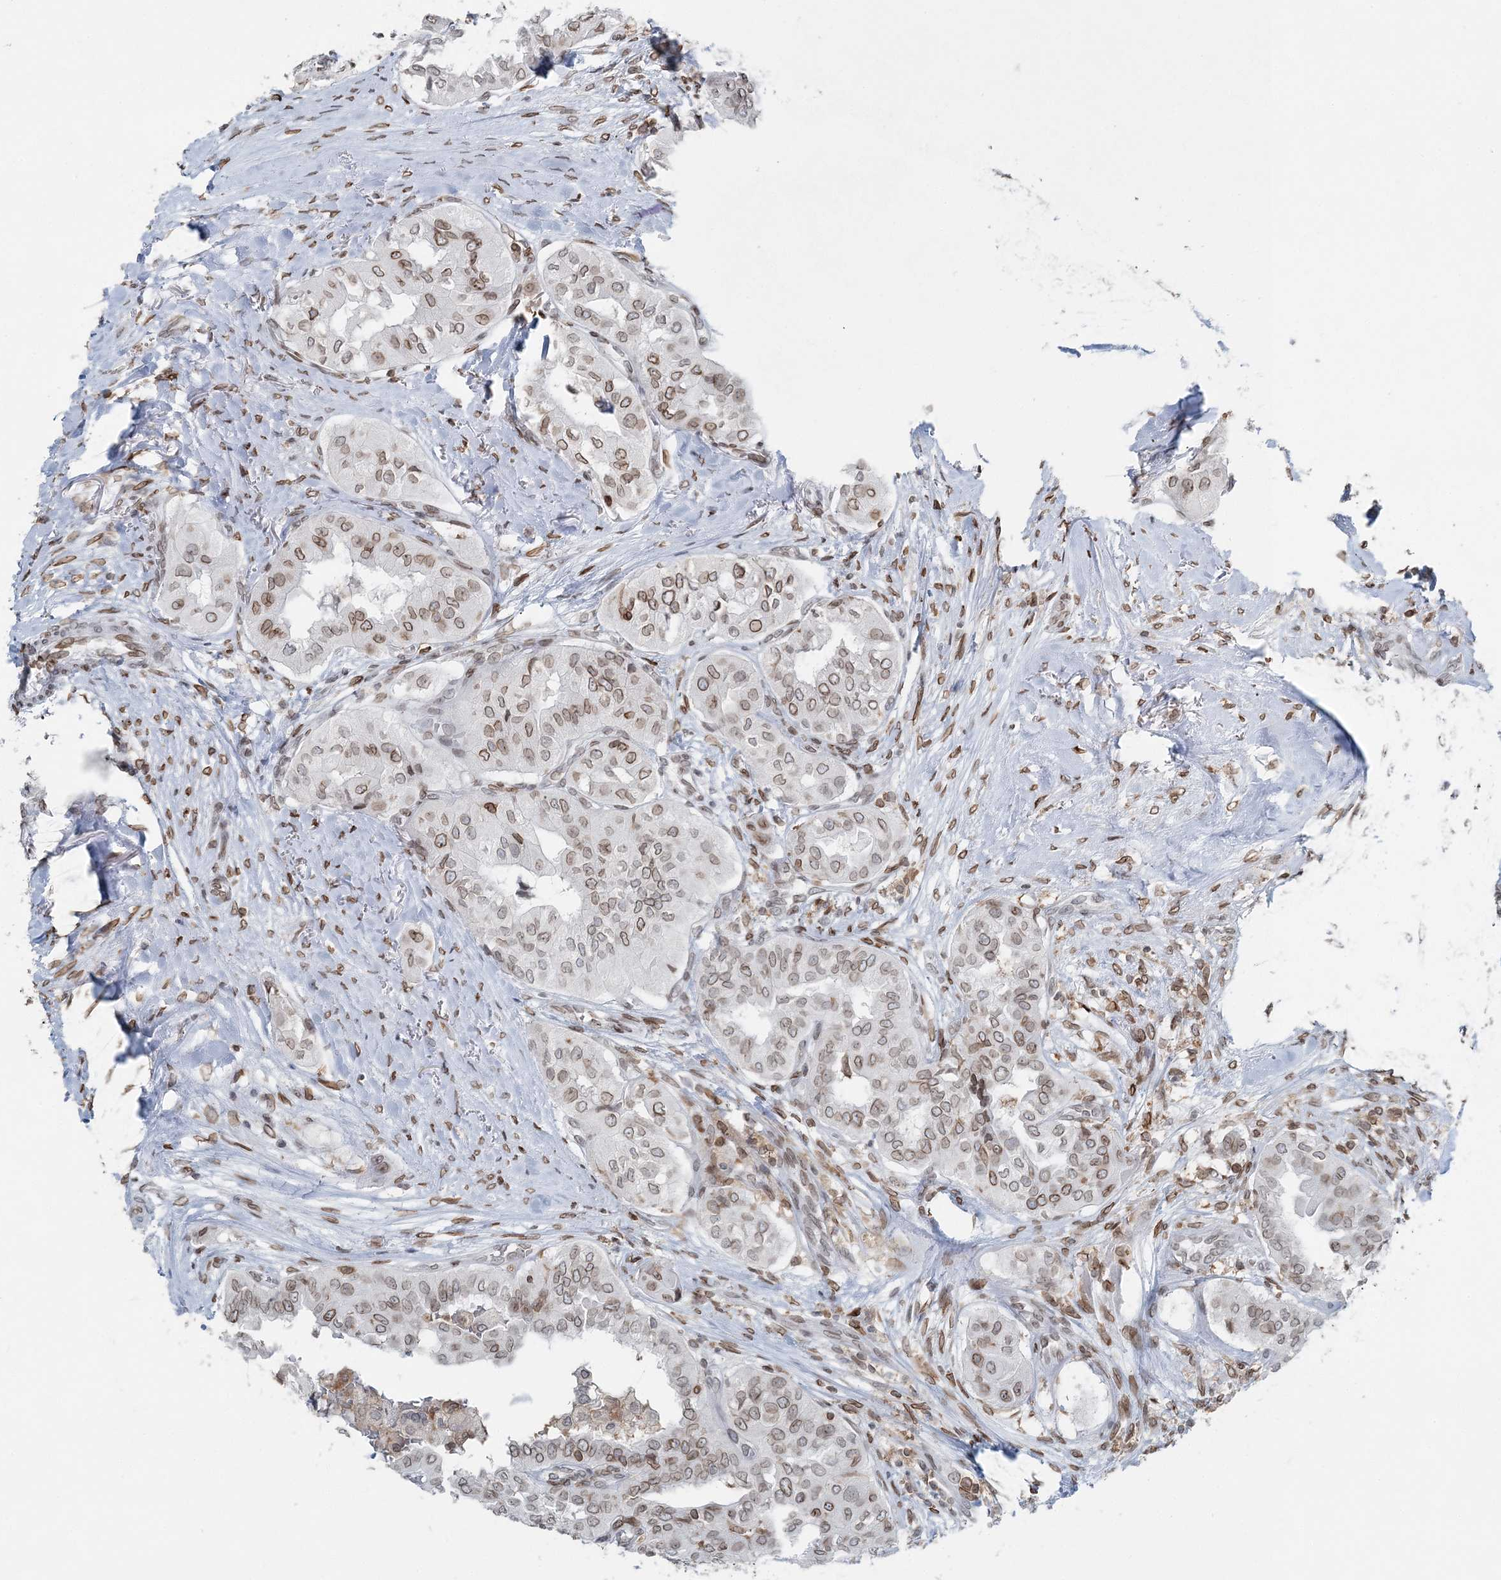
{"staining": {"intensity": "moderate", "quantity": ">75%", "location": "cytoplasmic/membranous,nuclear"}, "tissue": "thyroid cancer", "cell_type": "Tumor cells", "image_type": "cancer", "snomed": [{"axis": "morphology", "description": "Papillary adenocarcinoma, NOS"}, {"axis": "topography", "description": "Thyroid gland"}], "caption": "The photomicrograph demonstrates staining of thyroid cancer (papillary adenocarcinoma), revealing moderate cytoplasmic/membranous and nuclear protein positivity (brown color) within tumor cells.", "gene": "GJD4", "patient": {"sex": "female", "age": 59}}